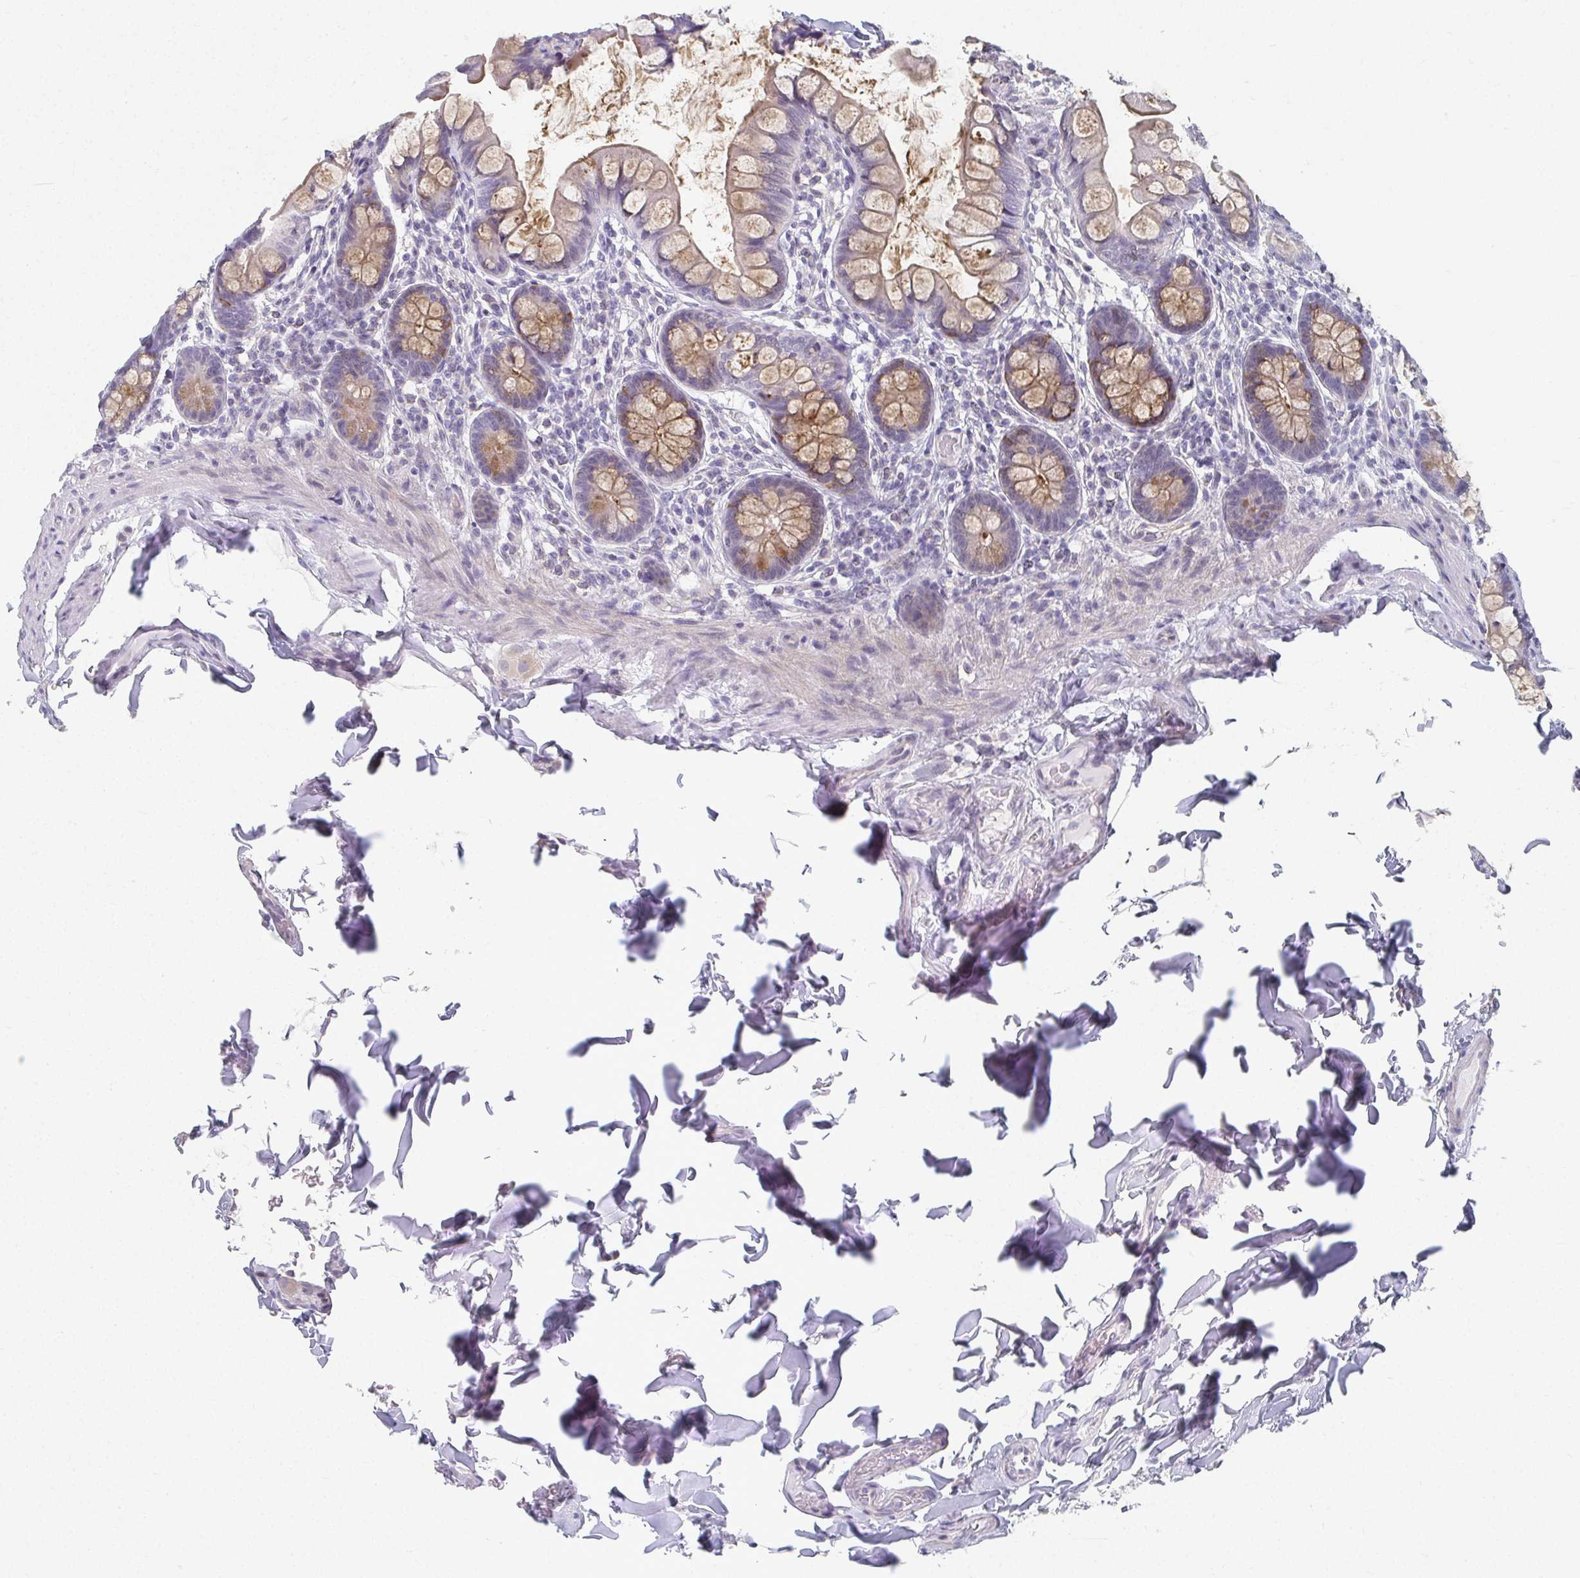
{"staining": {"intensity": "strong", "quantity": "25%-75%", "location": "cytoplasmic/membranous"}, "tissue": "small intestine", "cell_type": "Glandular cells", "image_type": "normal", "snomed": [{"axis": "morphology", "description": "Normal tissue, NOS"}, {"axis": "topography", "description": "Small intestine"}], "caption": "Glandular cells exhibit high levels of strong cytoplasmic/membranous staining in approximately 25%-75% of cells in benign small intestine. (IHC, brightfield microscopy, high magnification).", "gene": "CAMKV", "patient": {"sex": "male", "age": 70}}